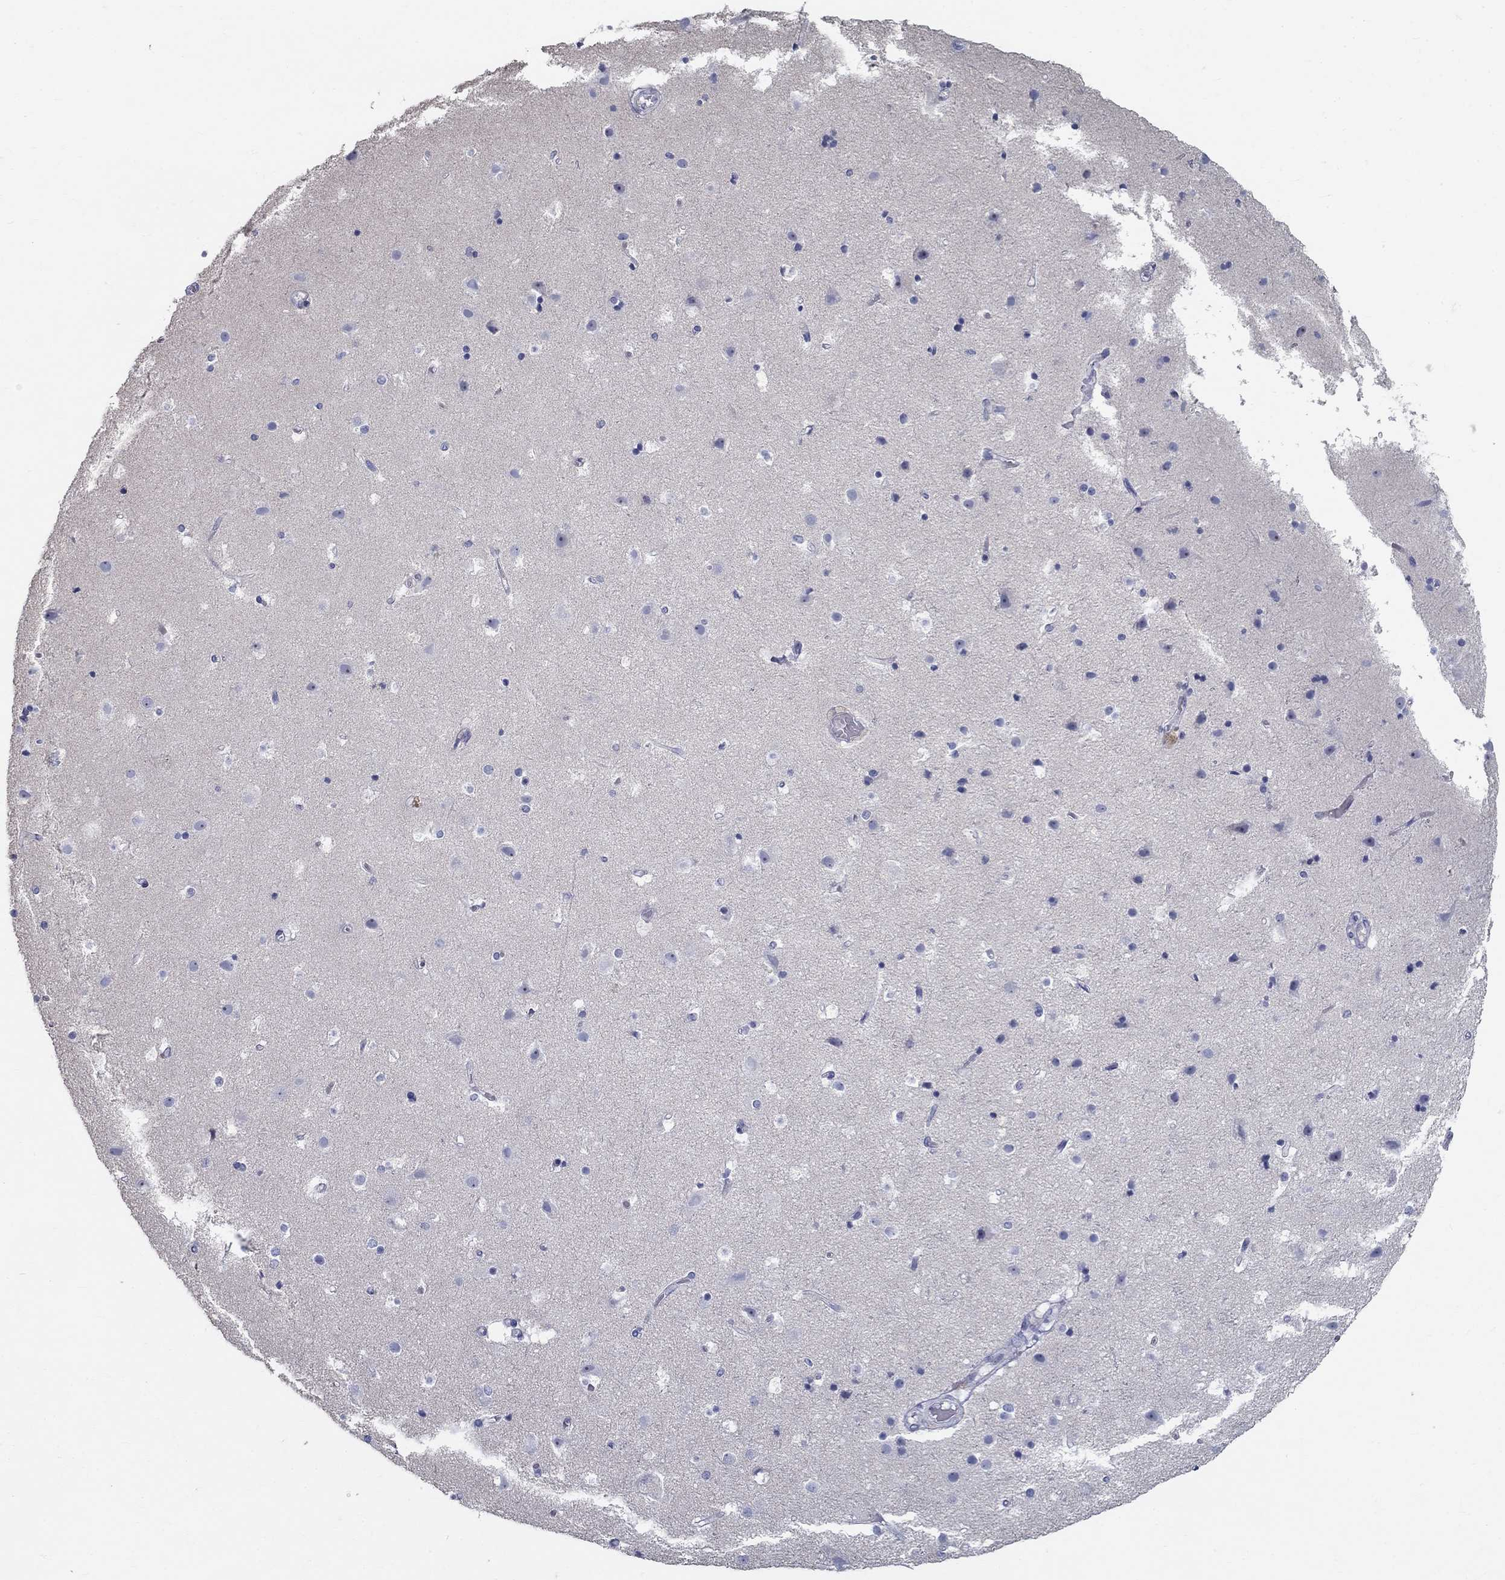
{"staining": {"intensity": "negative", "quantity": "none", "location": "none"}, "tissue": "cerebral cortex", "cell_type": "Endothelial cells", "image_type": "normal", "snomed": [{"axis": "morphology", "description": "Normal tissue, NOS"}, {"axis": "topography", "description": "Cerebral cortex"}], "caption": "IHC photomicrograph of benign cerebral cortex: human cerebral cortex stained with DAB (3,3'-diaminobenzidine) shows no significant protein expression in endothelial cells. The staining was performed using DAB (3,3'-diaminobenzidine) to visualize the protein expression in brown, while the nuclei were stained in blue with hematoxylin (Magnification: 20x).", "gene": "ENSG00000290147", "patient": {"sex": "female", "age": 52}}